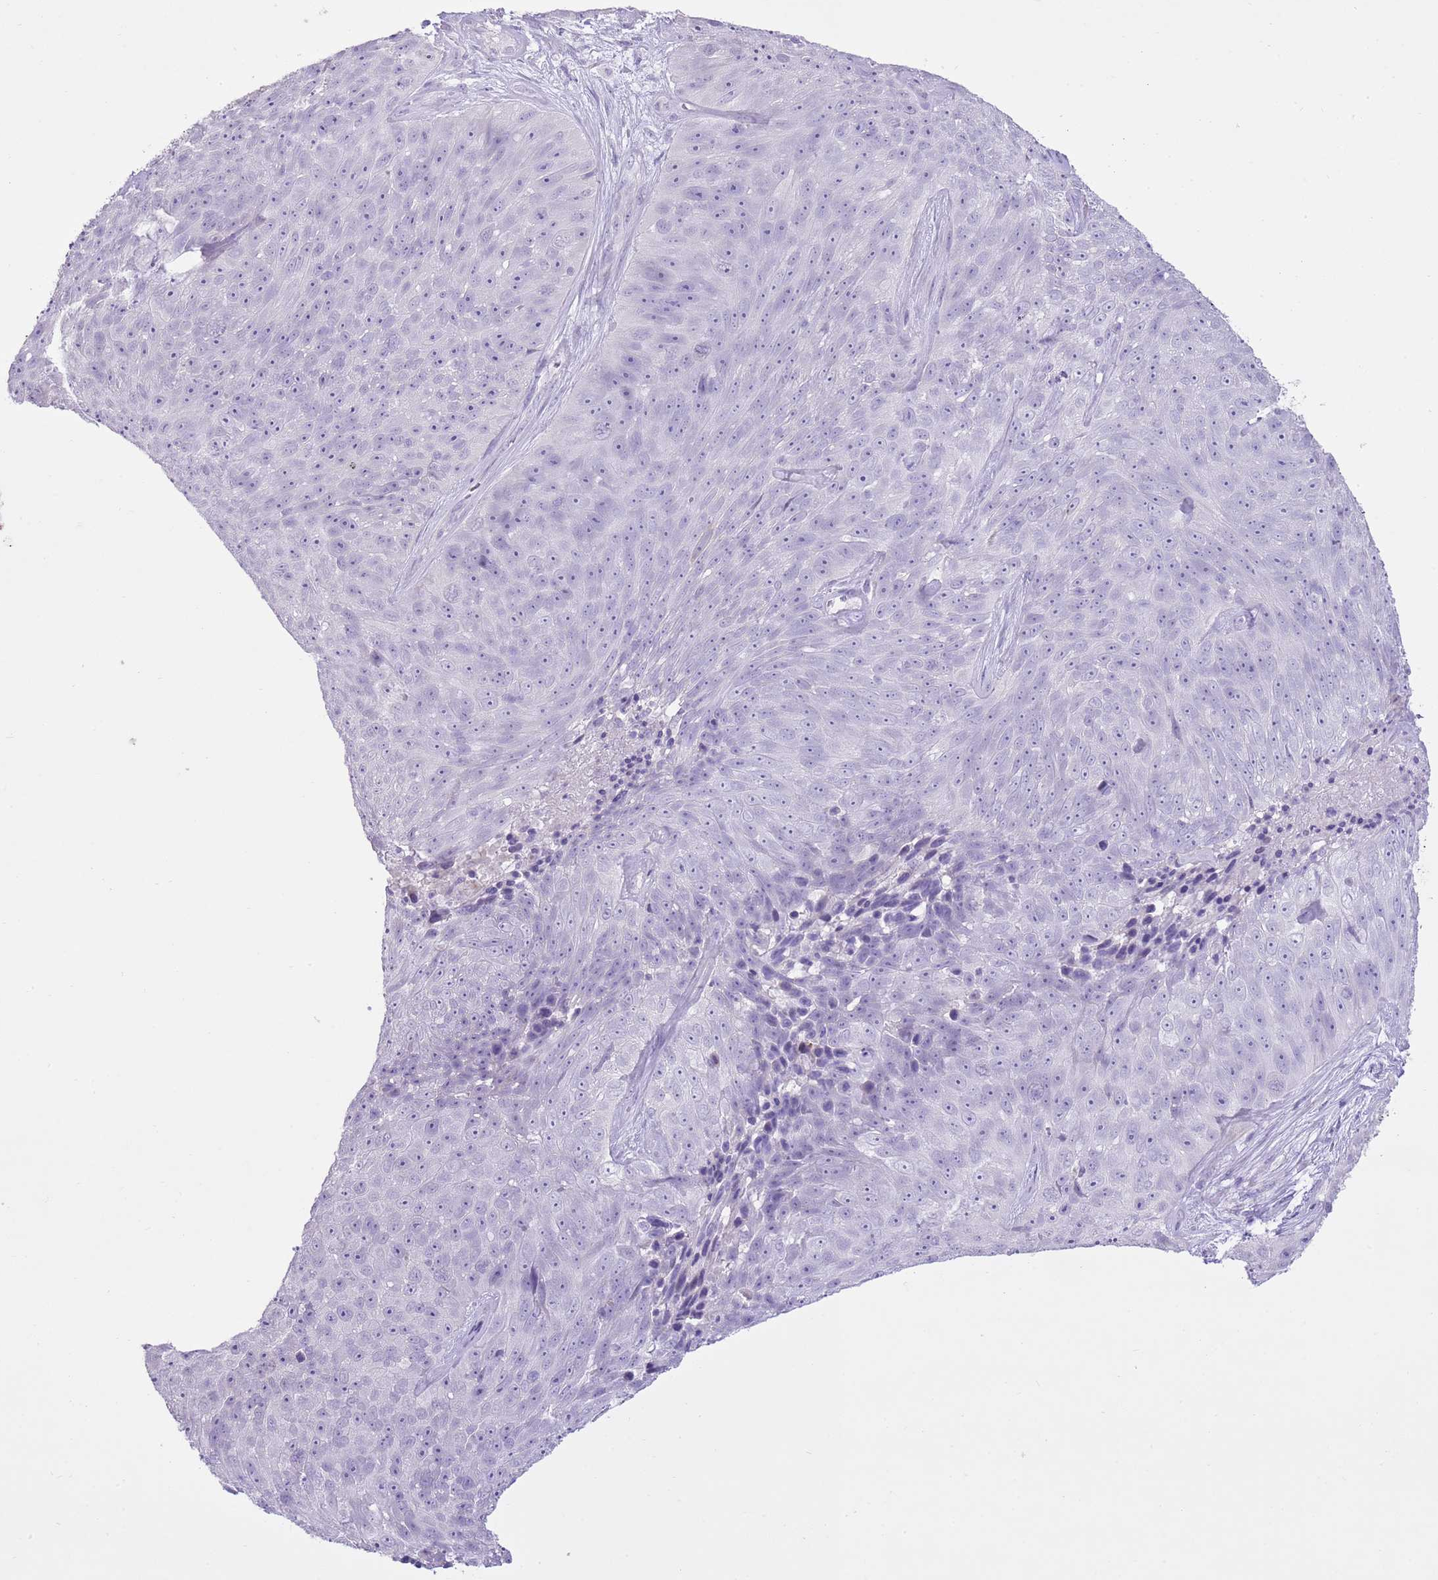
{"staining": {"intensity": "negative", "quantity": "none", "location": "none"}, "tissue": "skin cancer", "cell_type": "Tumor cells", "image_type": "cancer", "snomed": [{"axis": "morphology", "description": "Squamous cell carcinoma, NOS"}, {"axis": "topography", "description": "Skin"}], "caption": "Human skin squamous cell carcinoma stained for a protein using immunohistochemistry (IHC) demonstrates no staining in tumor cells.", "gene": "XPO7", "patient": {"sex": "female", "age": 87}}